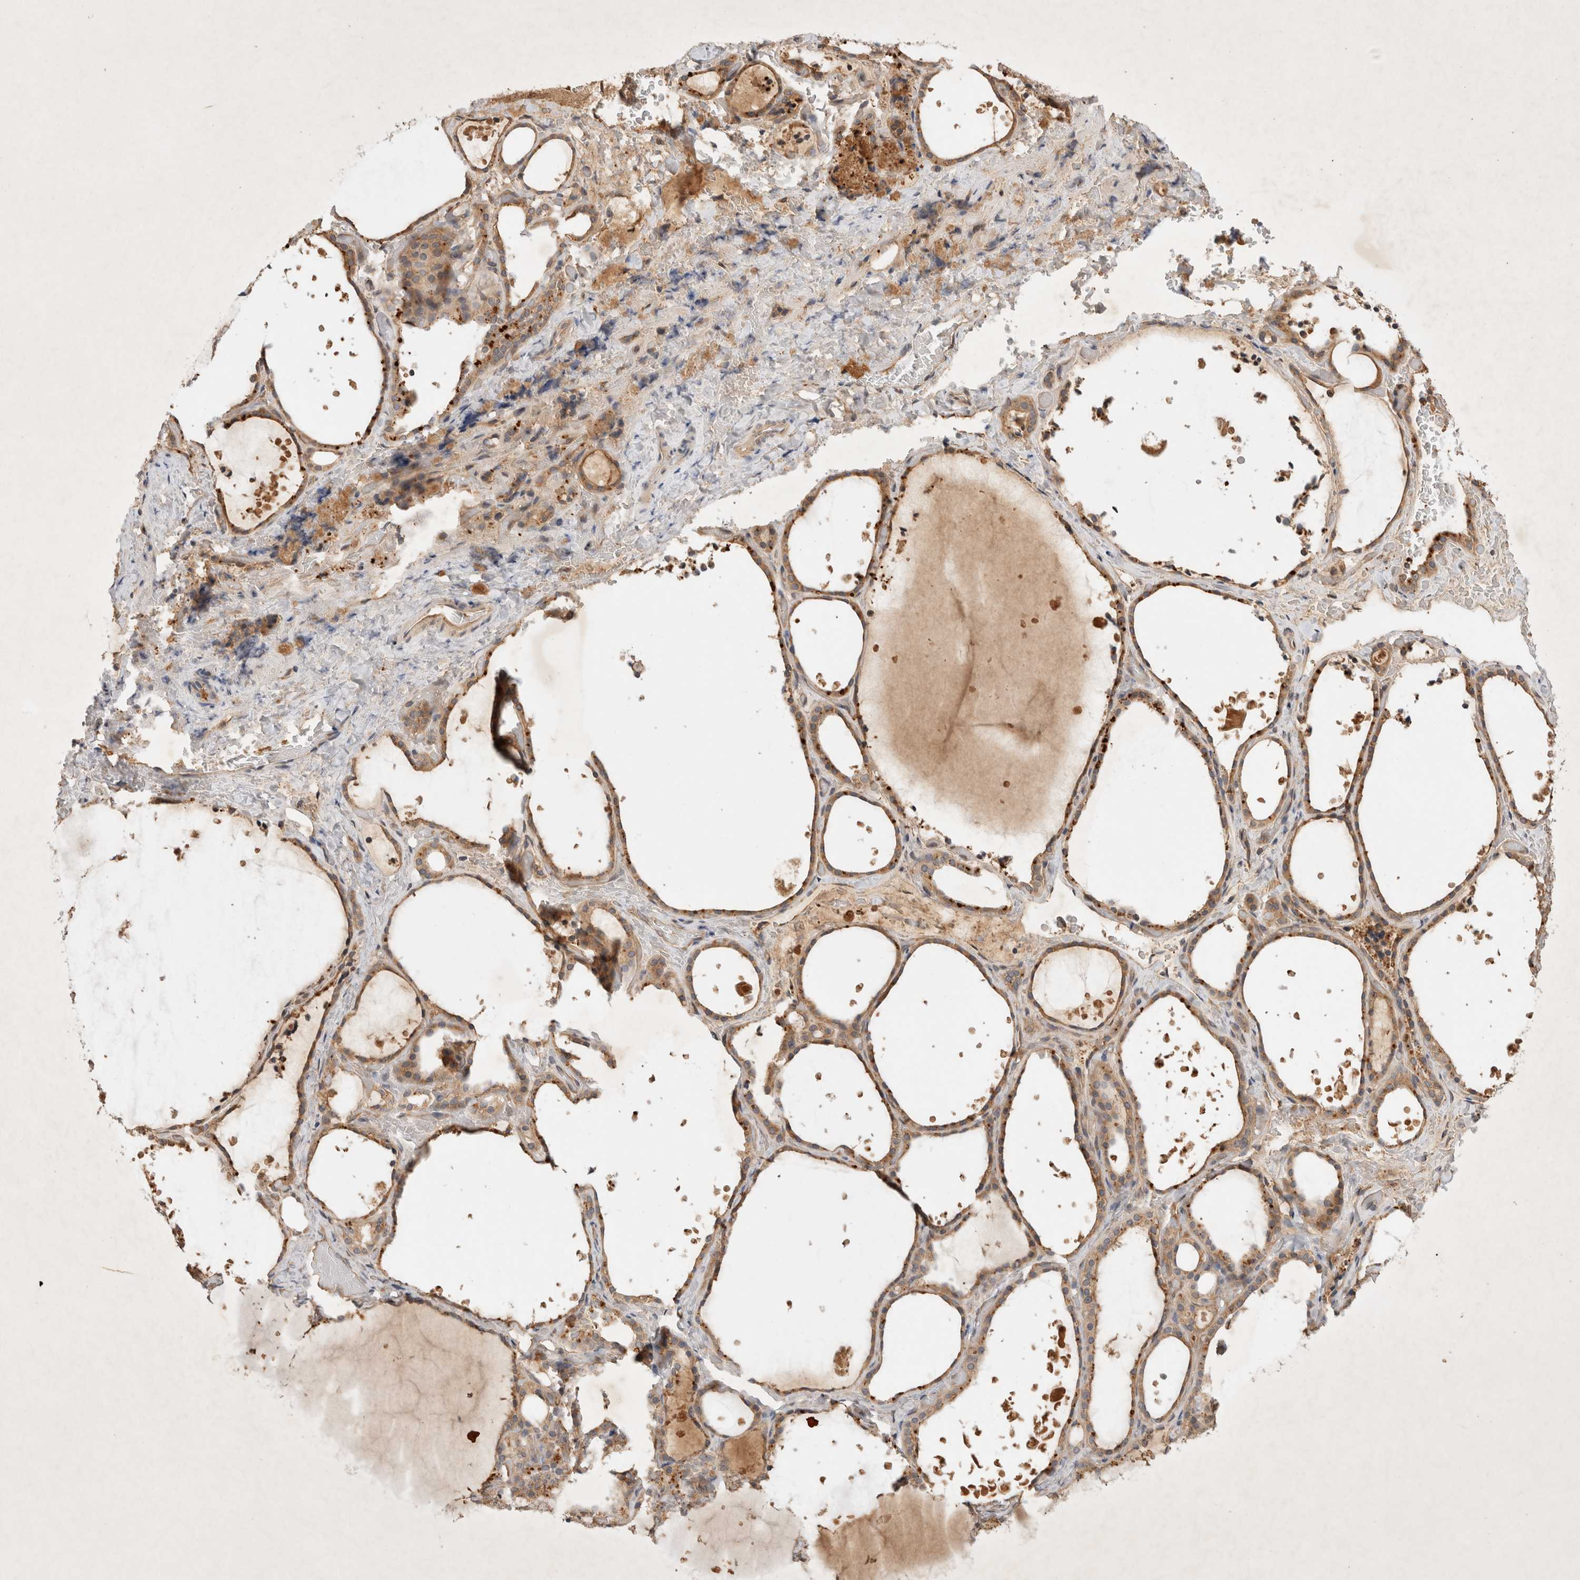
{"staining": {"intensity": "moderate", "quantity": ">75%", "location": "cytoplasmic/membranous"}, "tissue": "thyroid gland", "cell_type": "Glandular cells", "image_type": "normal", "snomed": [{"axis": "morphology", "description": "Normal tissue, NOS"}, {"axis": "topography", "description": "Thyroid gland"}], "caption": "A brown stain highlights moderate cytoplasmic/membranous positivity of a protein in glandular cells of unremarkable thyroid gland. (Stains: DAB (3,3'-diaminobenzidine) in brown, nuclei in blue, Microscopy: brightfield microscopy at high magnification).", "gene": "YES1", "patient": {"sex": "female", "age": 44}}